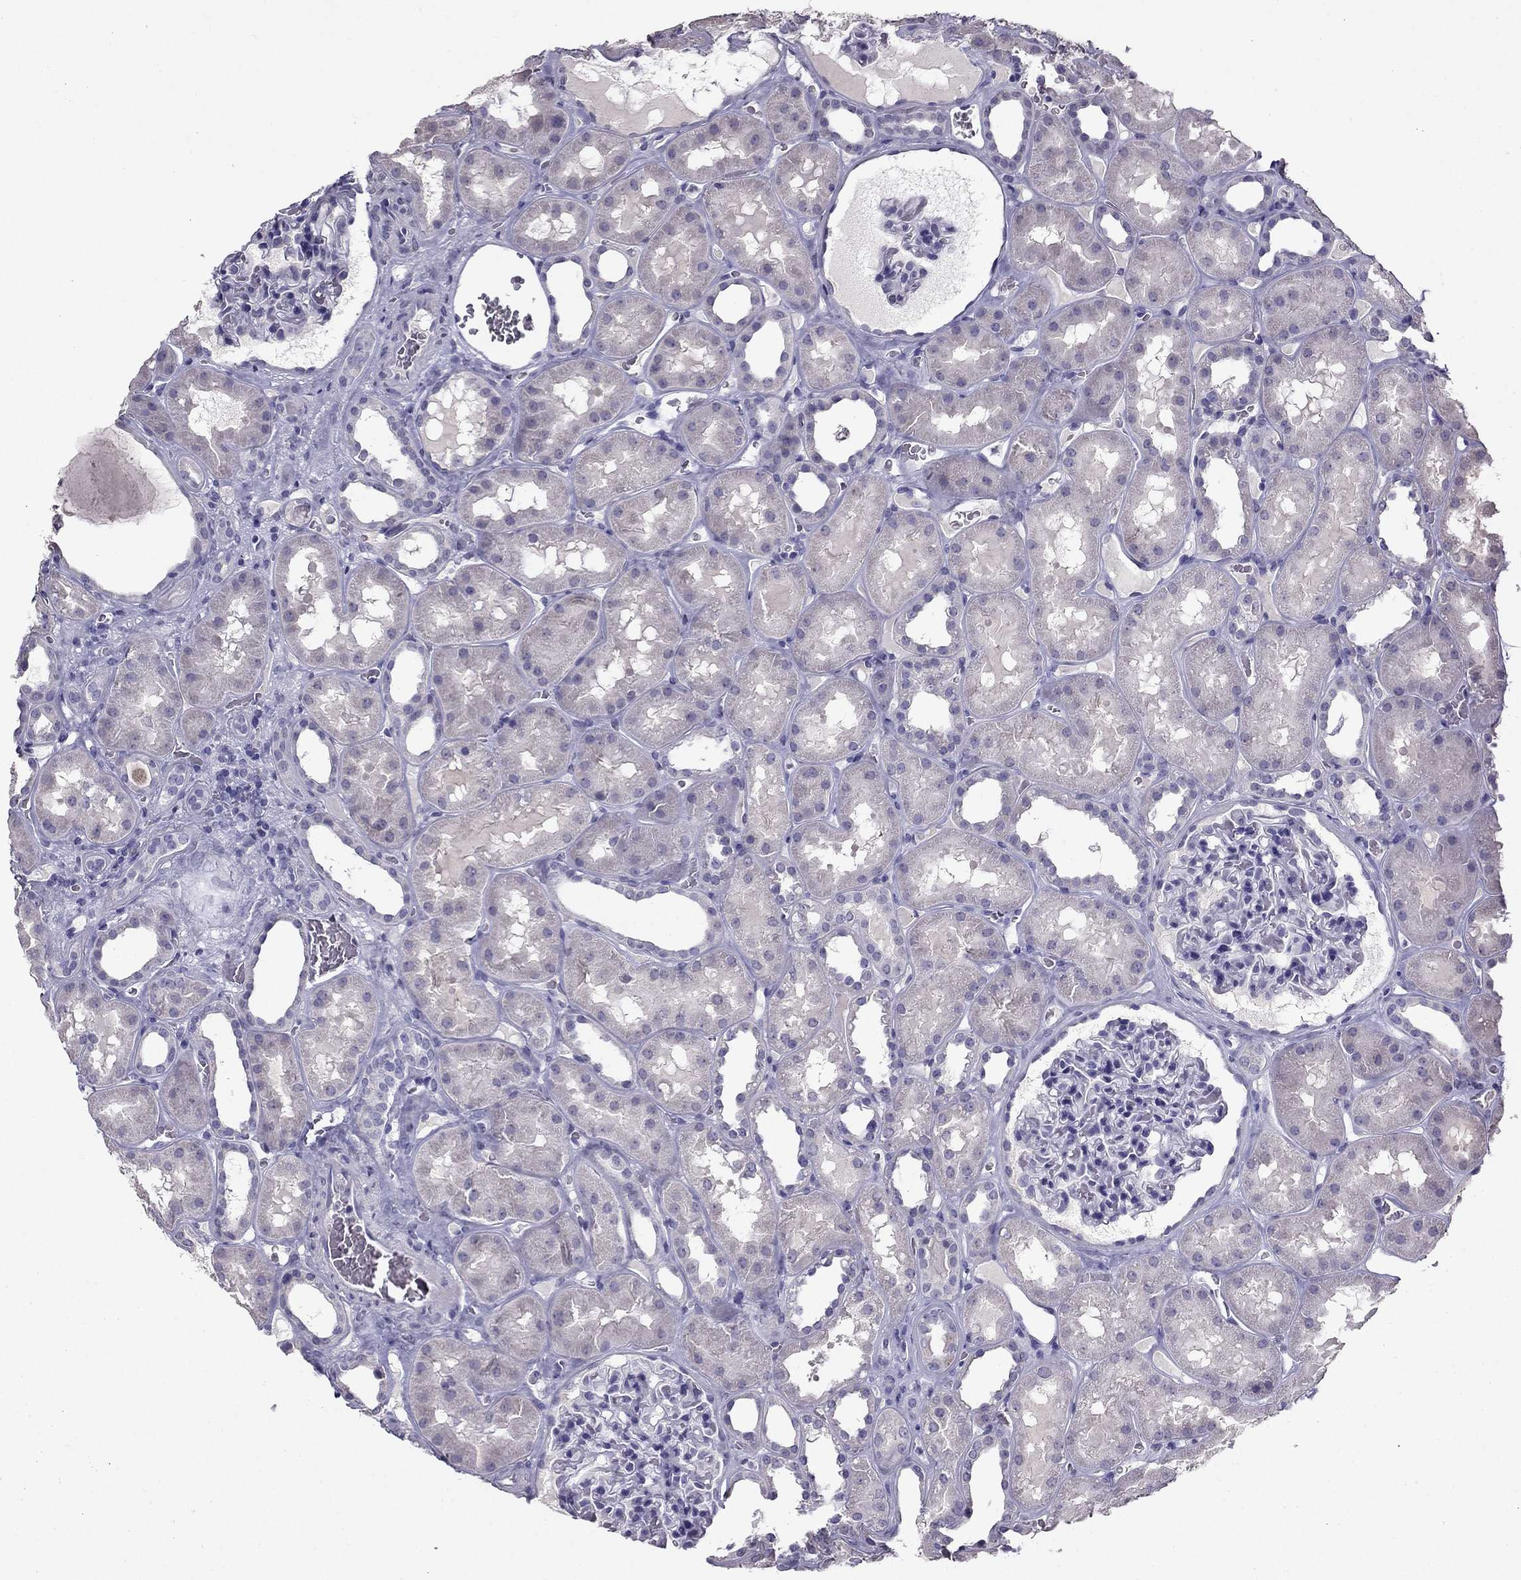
{"staining": {"intensity": "negative", "quantity": "none", "location": "none"}, "tissue": "kidney", "cell_type": "Cells in glomeruli", "image_type": "normal", "snomed": [{"axis": "morphology", "description": "Normal tissue, NOS"}, {"axis": "topography", "description": "Kidney"}], "caption": "High power microscopy image of an immunohistochemistry (IHC) image of normal kidney, revealing no significant staining in cells in glomeruli. (DAB immunohistochemistry with hematoxylin counter stain).", "gene": "ARHGAP11A", "patient": {"sex": "female", "age": 41}}